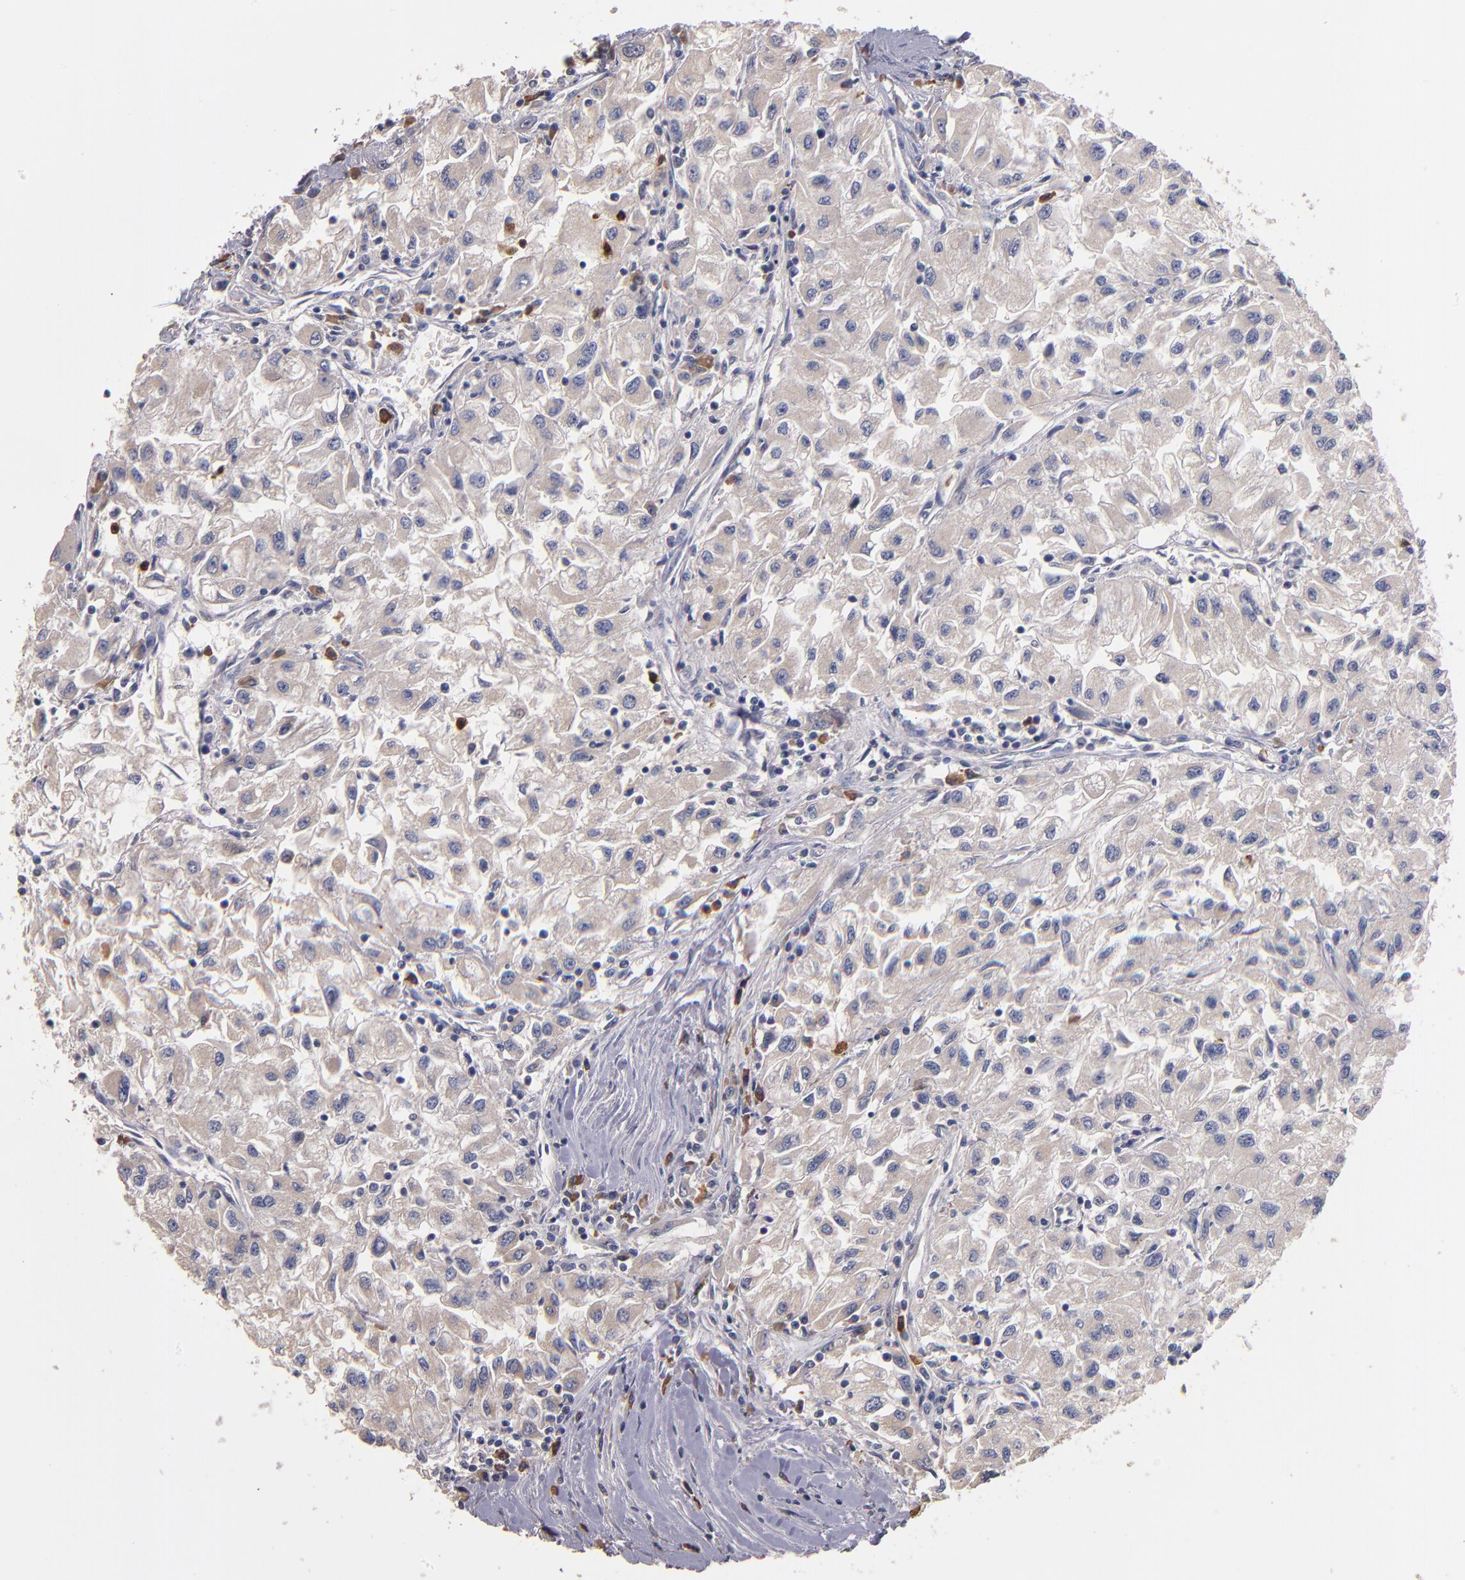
{"staining": {"intensity": "weak", "quantity": ">75%", "location": "cytoplasmic/membranous"}, "tissue": "renal cancer", "cell_type": "Tumor cells", "image_type": "cancer", "snomed": [{"axis": "morphology", "description": "Adenocarcinoma, NOS"}, {"axis": "topography", "description": "Kidney"}], "caption": "The image displays immunohistochemical staining of adenocarcinoma (renal). There is weak cytoplasmic/membranous positivity is present in approximately >75% of tumor cells. (DAB IHC, brown staining for protein, blue staining for nuclei).", "gene": "TTLL12", "patient": {"sex": "male", "age": 59}}